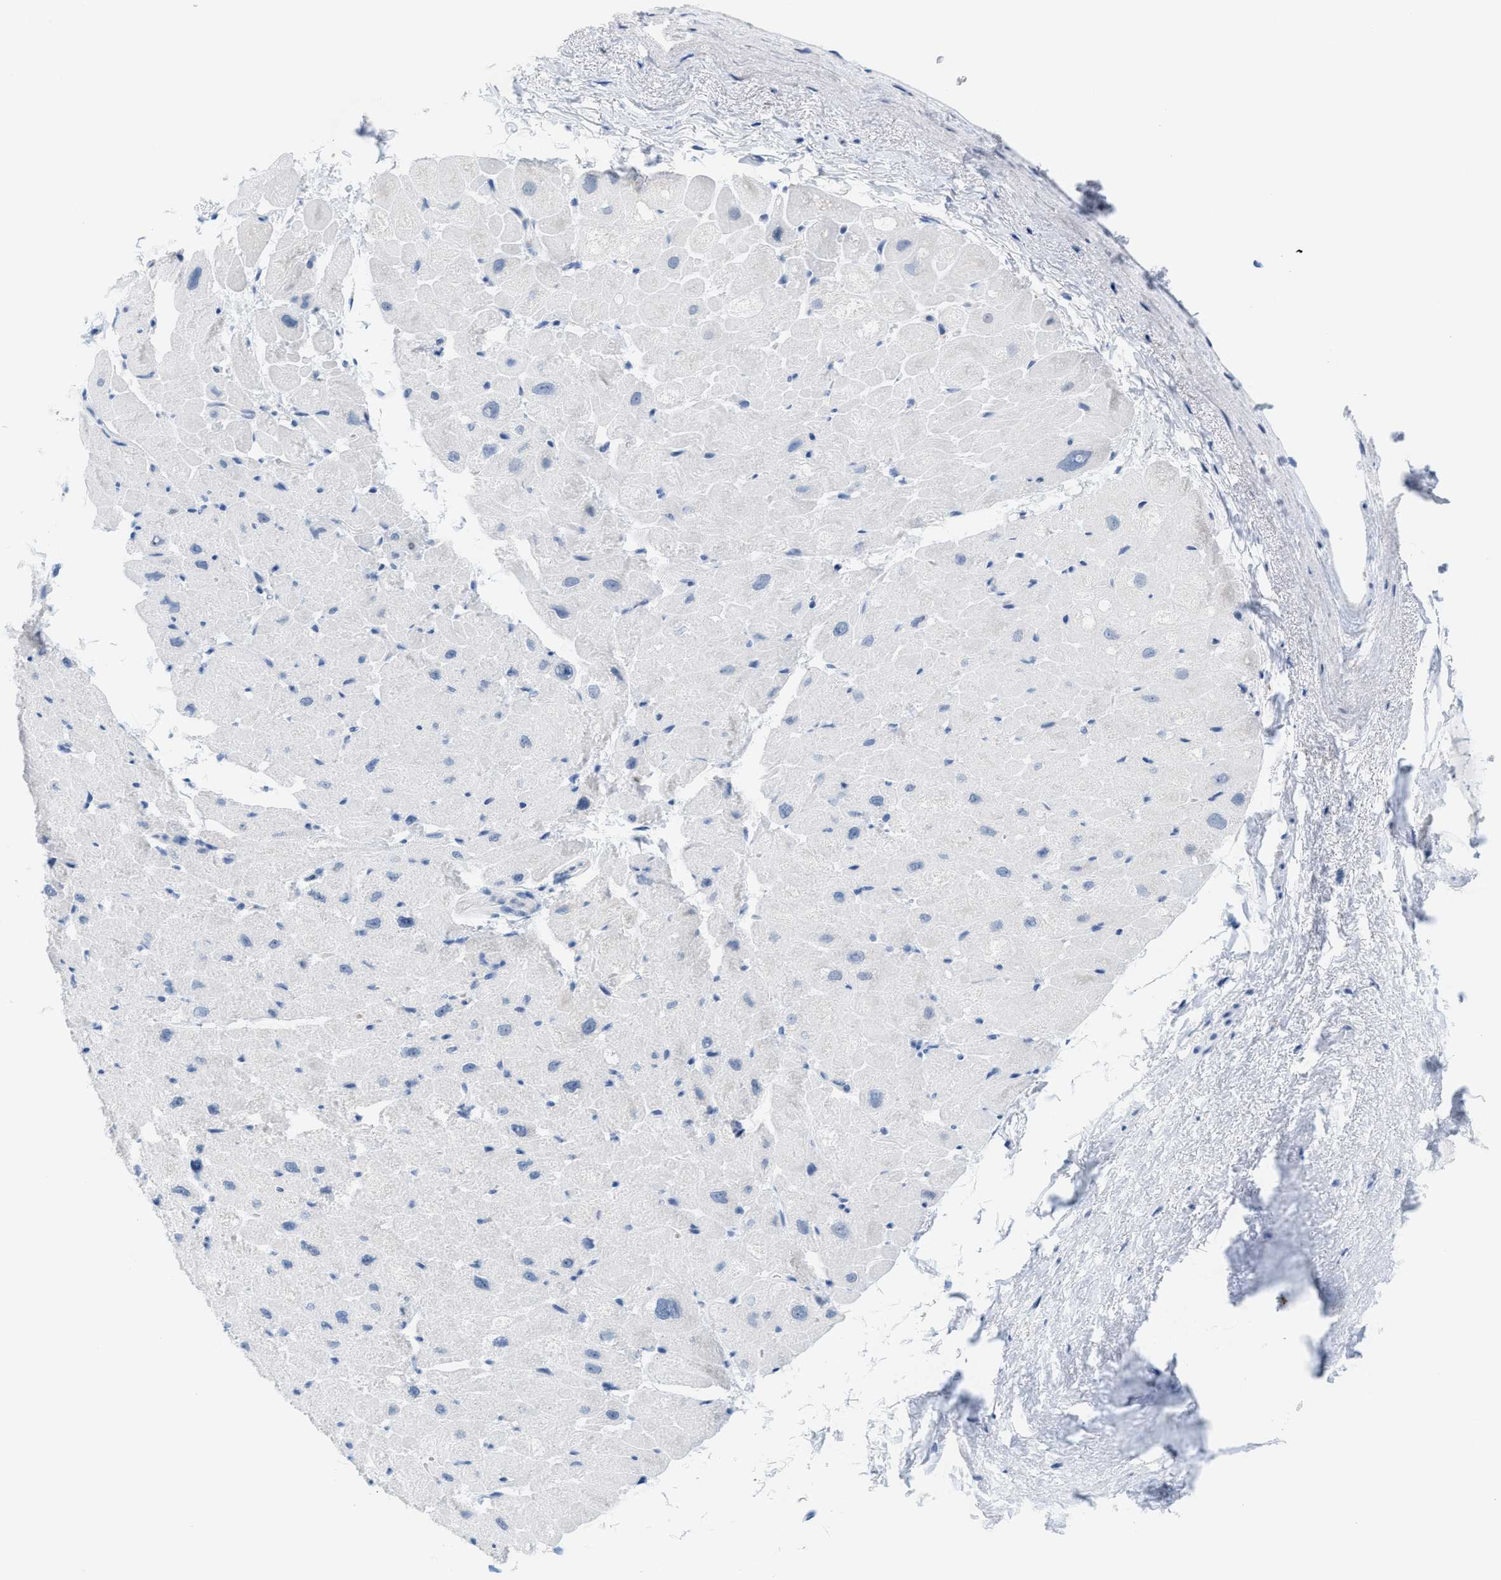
{"staining": {"intensity": "negative", "quantity": "none", "location": "none"}, "tissue": "heart muscle", "cell_type": "Cardiomyocytes", "image_type": "normal", "snomed": [{"axis": "morphology", "description": "Normal tissue, NOS"}, {"axis": "topography", "description": "Heart"}], "caption": "The immunohistochemistry micrograph has no significant staining in cardiomyocytes of heart muscle.", "gene": "KIFC3", "patient": {"sex": "male", "age": 49}}